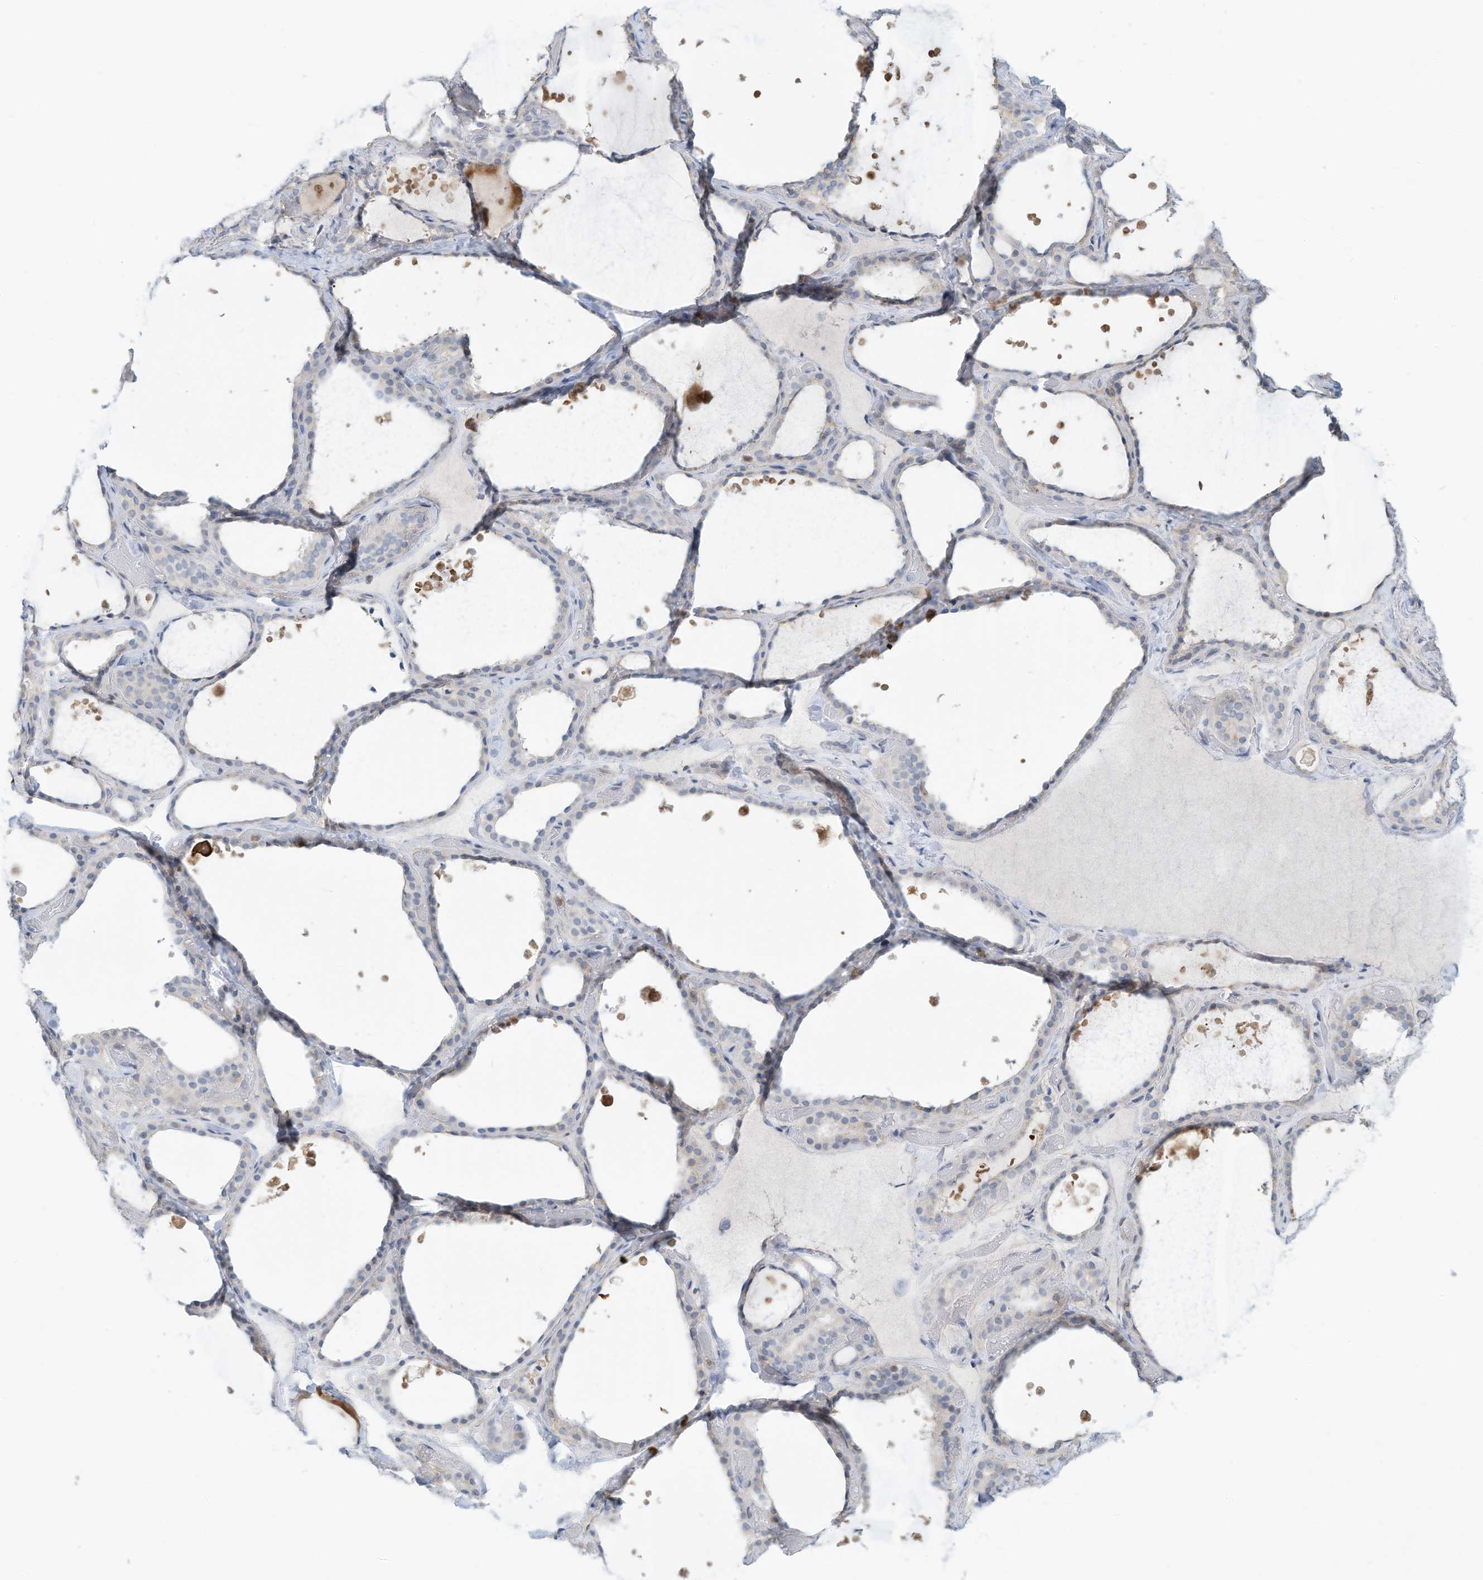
{"staining": {"intensity": "negative", "quantity": "none", "location": "none"}, "tissue": "thyroid gland", "cell_type": "Glandular cells", "image_type": "normal", "snomed": [{"axis": "morphology", "description": "Normal tissue, NOS"}, {"axis": "topography", "description": "Thyroid gland"}], "caption": "Glandular cells show no significant expression in normal thyroid gland. Nuclei are stained in blue.", "gene": "SLC1A5", "patient": {"sex": "female", "age": 44}}